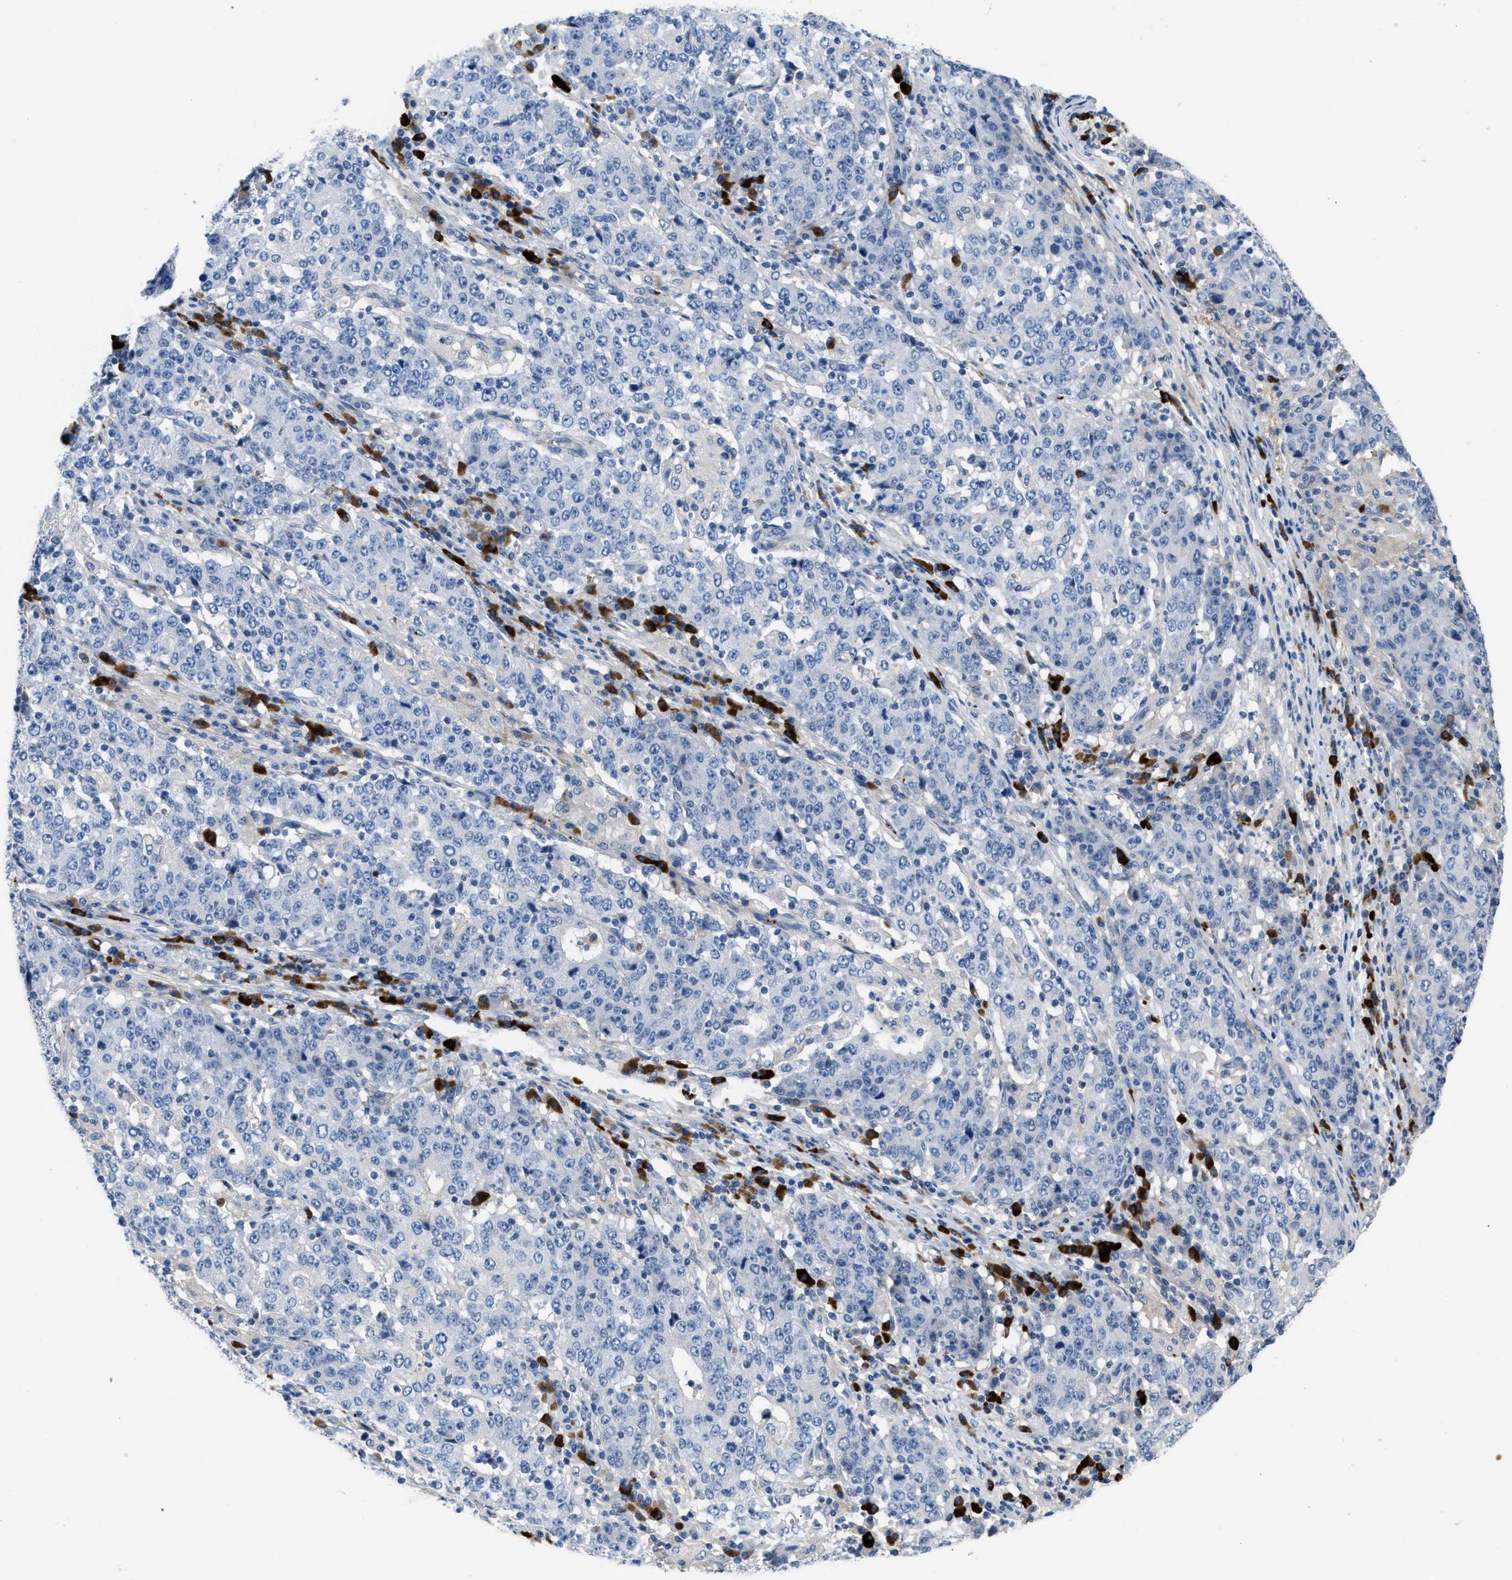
{"staining": {"intensity": "negative", "quantity": "none", "location": "none"}, "tissue": "stomach cancer", "cell_type": "Tumor cells", "image_type": "cancer", "snomed": [{"axis": "morphology", "description": "Adenocarcinoma, NOS"}, {"axis": "topography", "description": "Stomach"}], "caption": "Immunohistochemical staining of human stomach adenocarcinoma displays no significant positivity in tumor cells. (Stains: DAB IHC with hematoxylin counter stain, Microscopy: brightfield microscopy at high magnification).", "gene": "FGF18", "patient": {"sex": "male", "age": 59}}